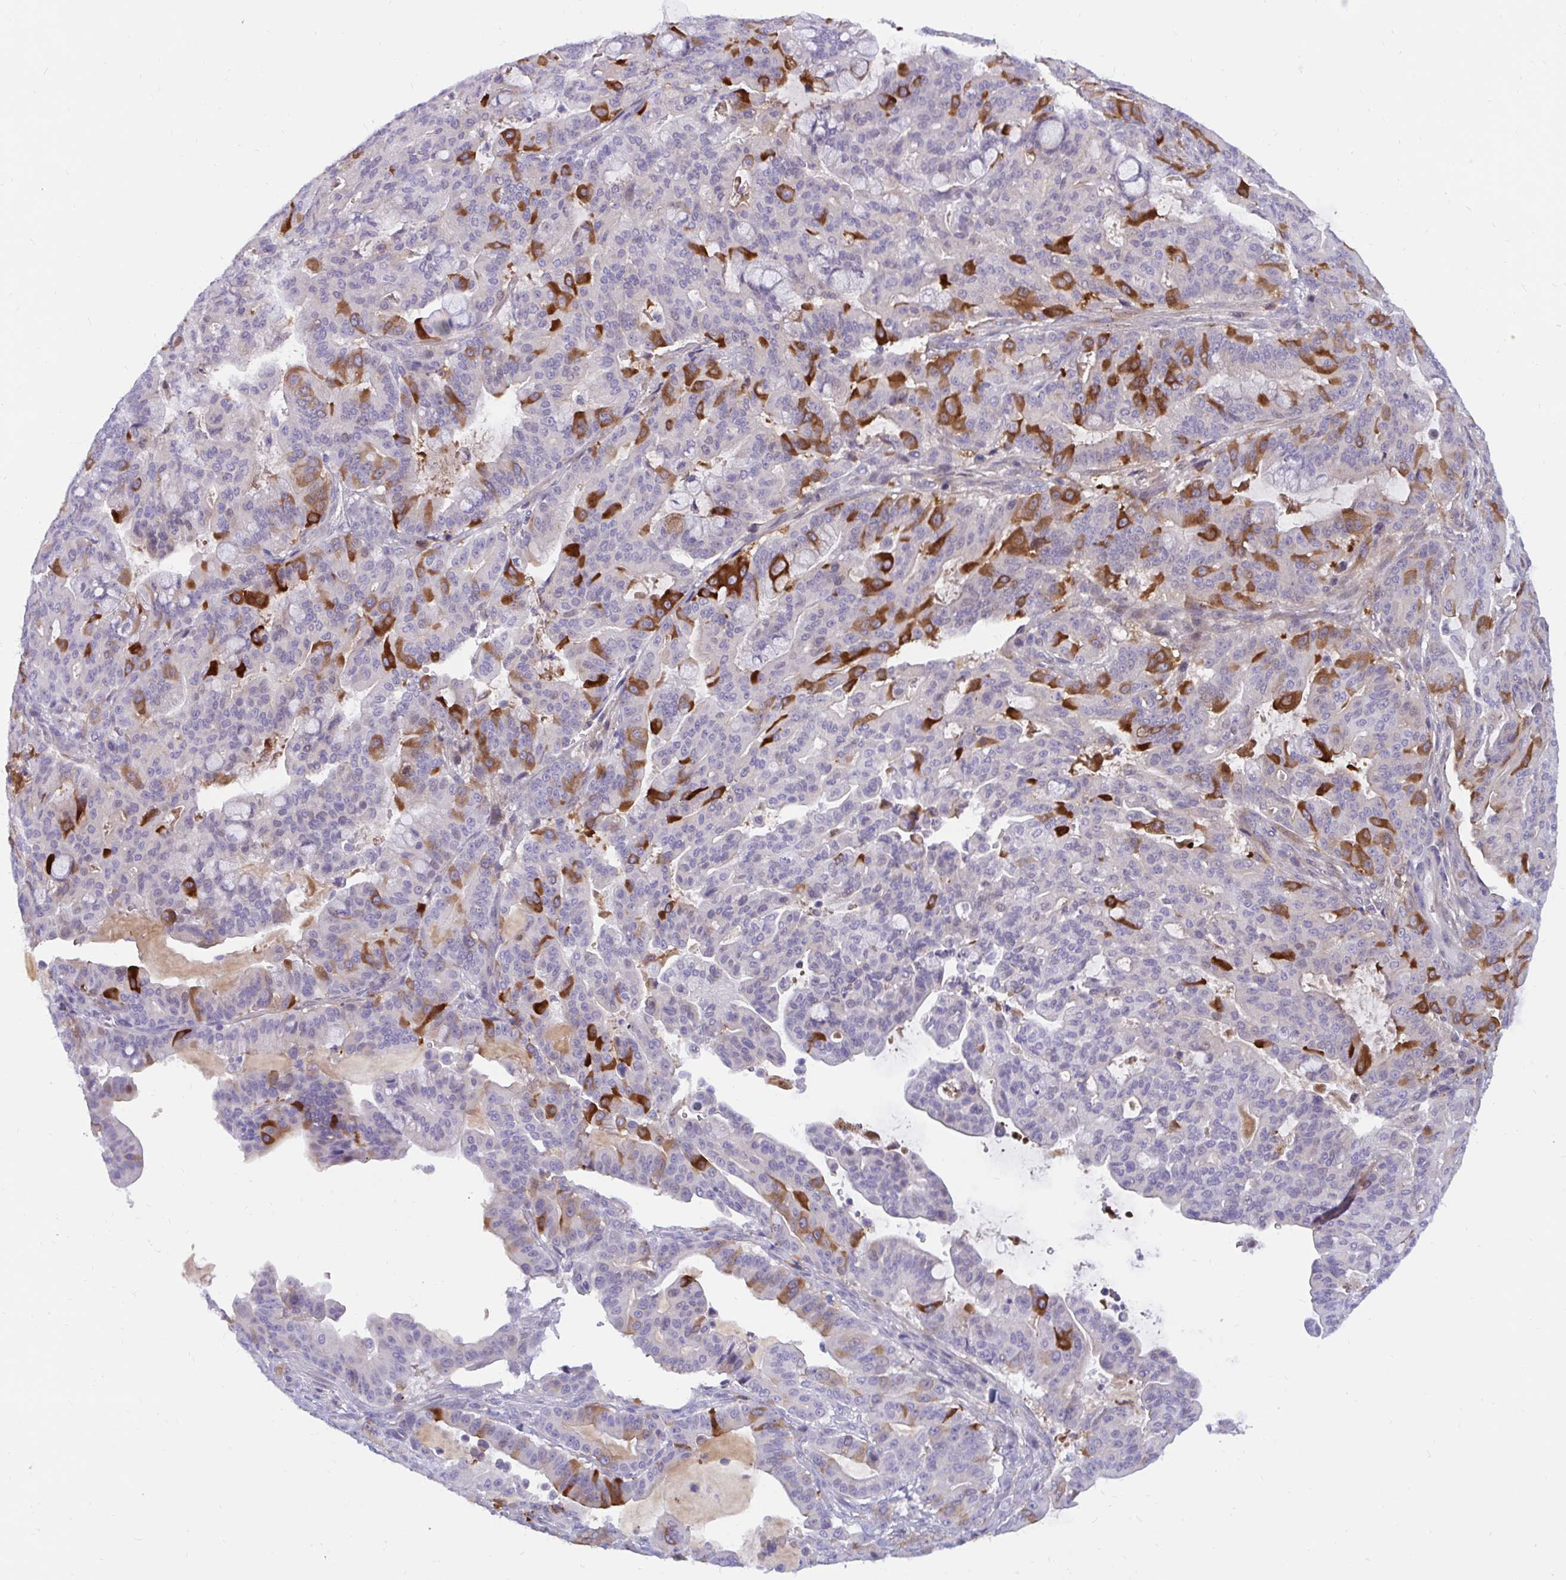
{"staining": {"intensity": "strong", "quantity": "<25%", "location": "cytoplasmic/membranous"}, "tissue": "pancreatic cancer", "cell_type": "Tumor cells", "image_type": "cancer", "snomed": [{"axis": "morphology", "description": "Adenocarcinoma, NOS"}, {"axis": "topography", "description": "Pancreas"}], "caption": "Protein expression analysis of adenocarcinoma (pancreatic) demonstrates strong cytoplasmic/membranous staining in approximately <25% of tumor cells. The protein is shown in brown color, while the nuclei are stained blue.", "gene": "FAM219B", "patient": {"sex": "male", "age": 63}}